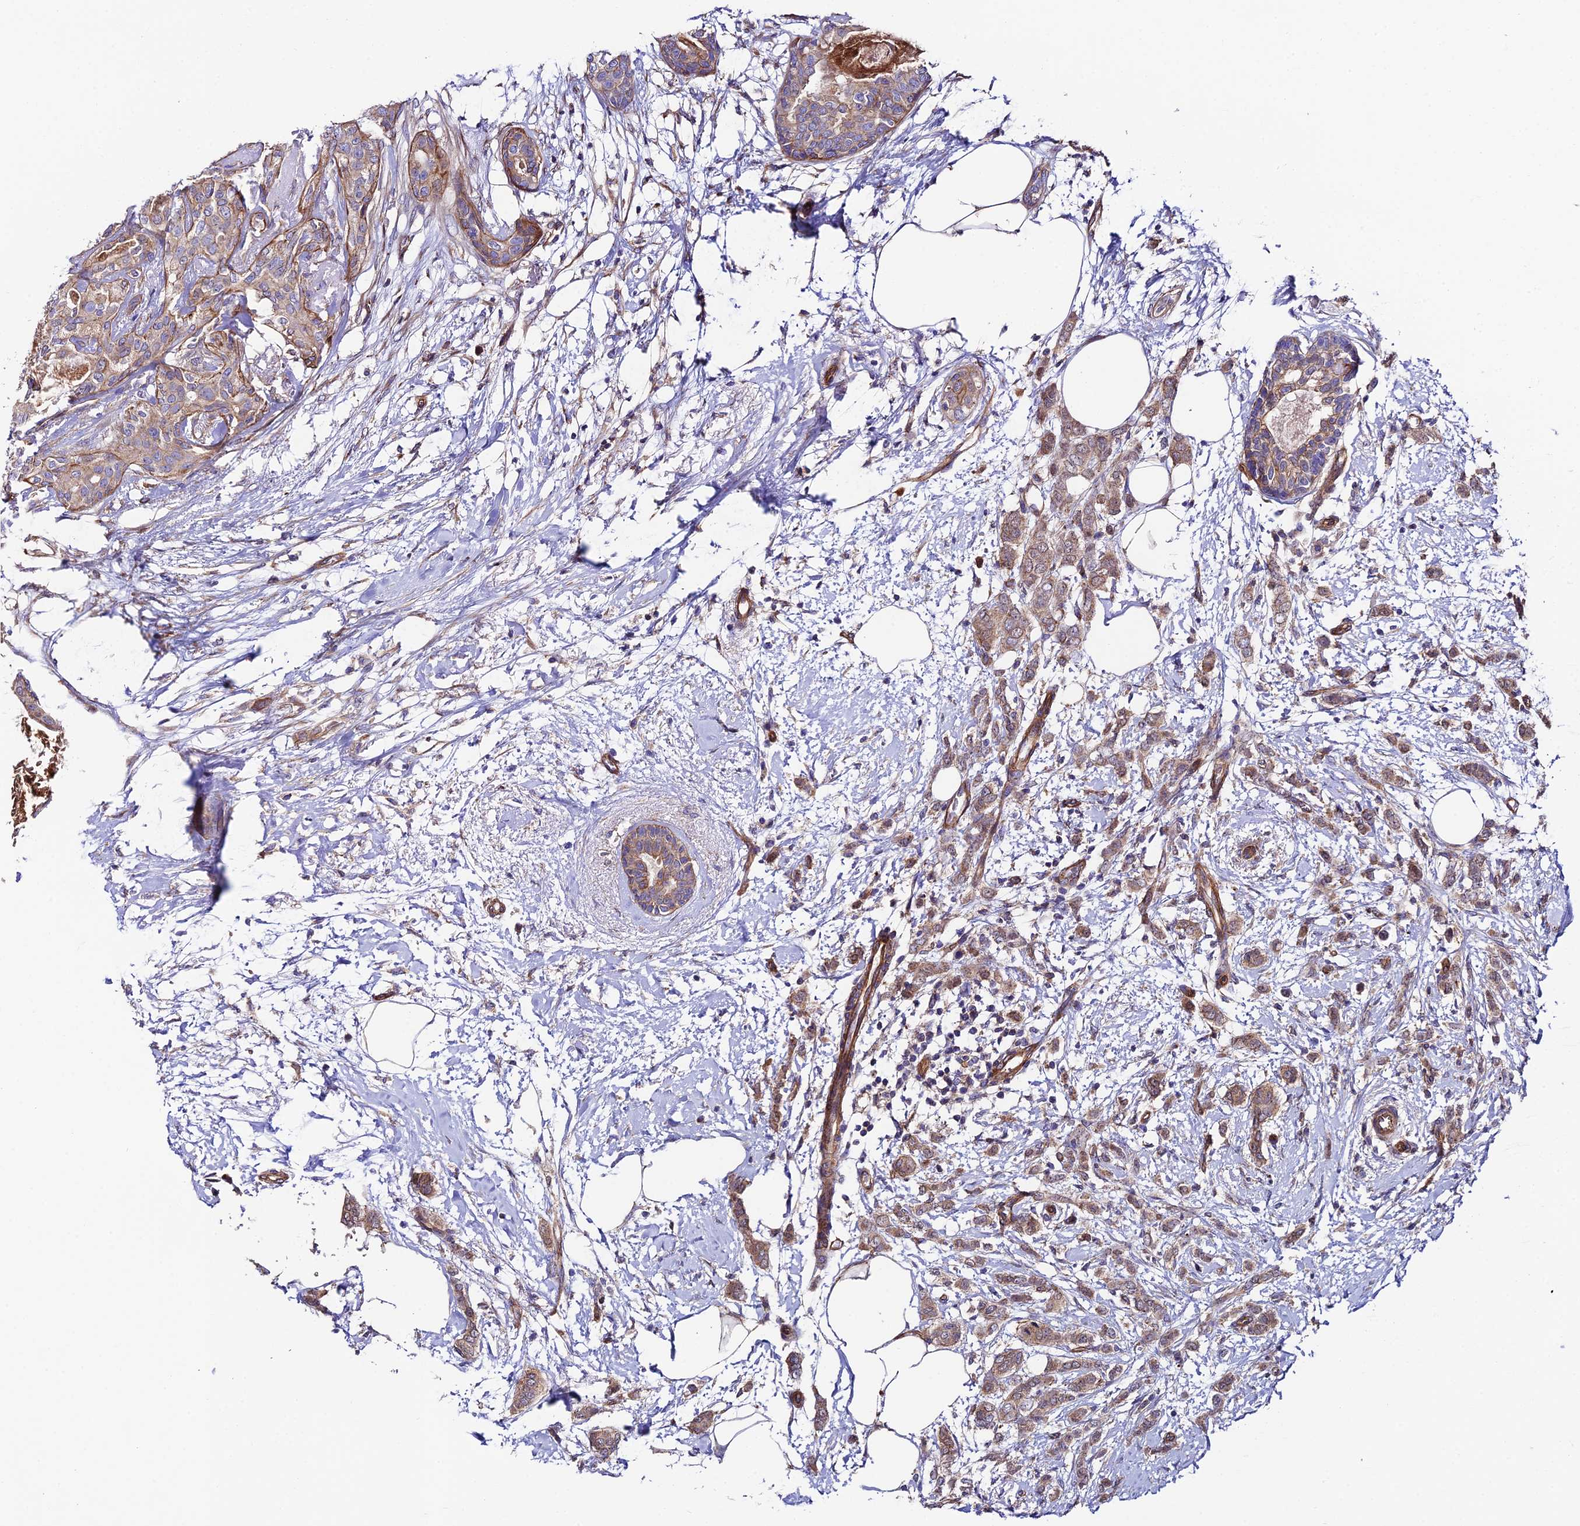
{"staining": {"intensity": "weak", "quantity": ">75%", "location": "cytoplasmic/membranous"}, "tissue": "breast cancer", "cell_type": "Tumor cells", "image_type": "cancer", "snomed": [{"axis": "morphology", "description": "Duct carcinoma"}, {"axis": "topography", "description": "Breast"}], "caption": "Breast intraductal carcinoma tissue demonstrates weak cytoplasmic/membranous expression in approximately >75% of tumor cells, visualized by immunohistochemistry. Using DAB (brown) and hematoxylin (blue) stains, captured at high magnification using brightfield microscopy.", "gene": "QRFP", "patient": {"sex": "female", "age": 72}}